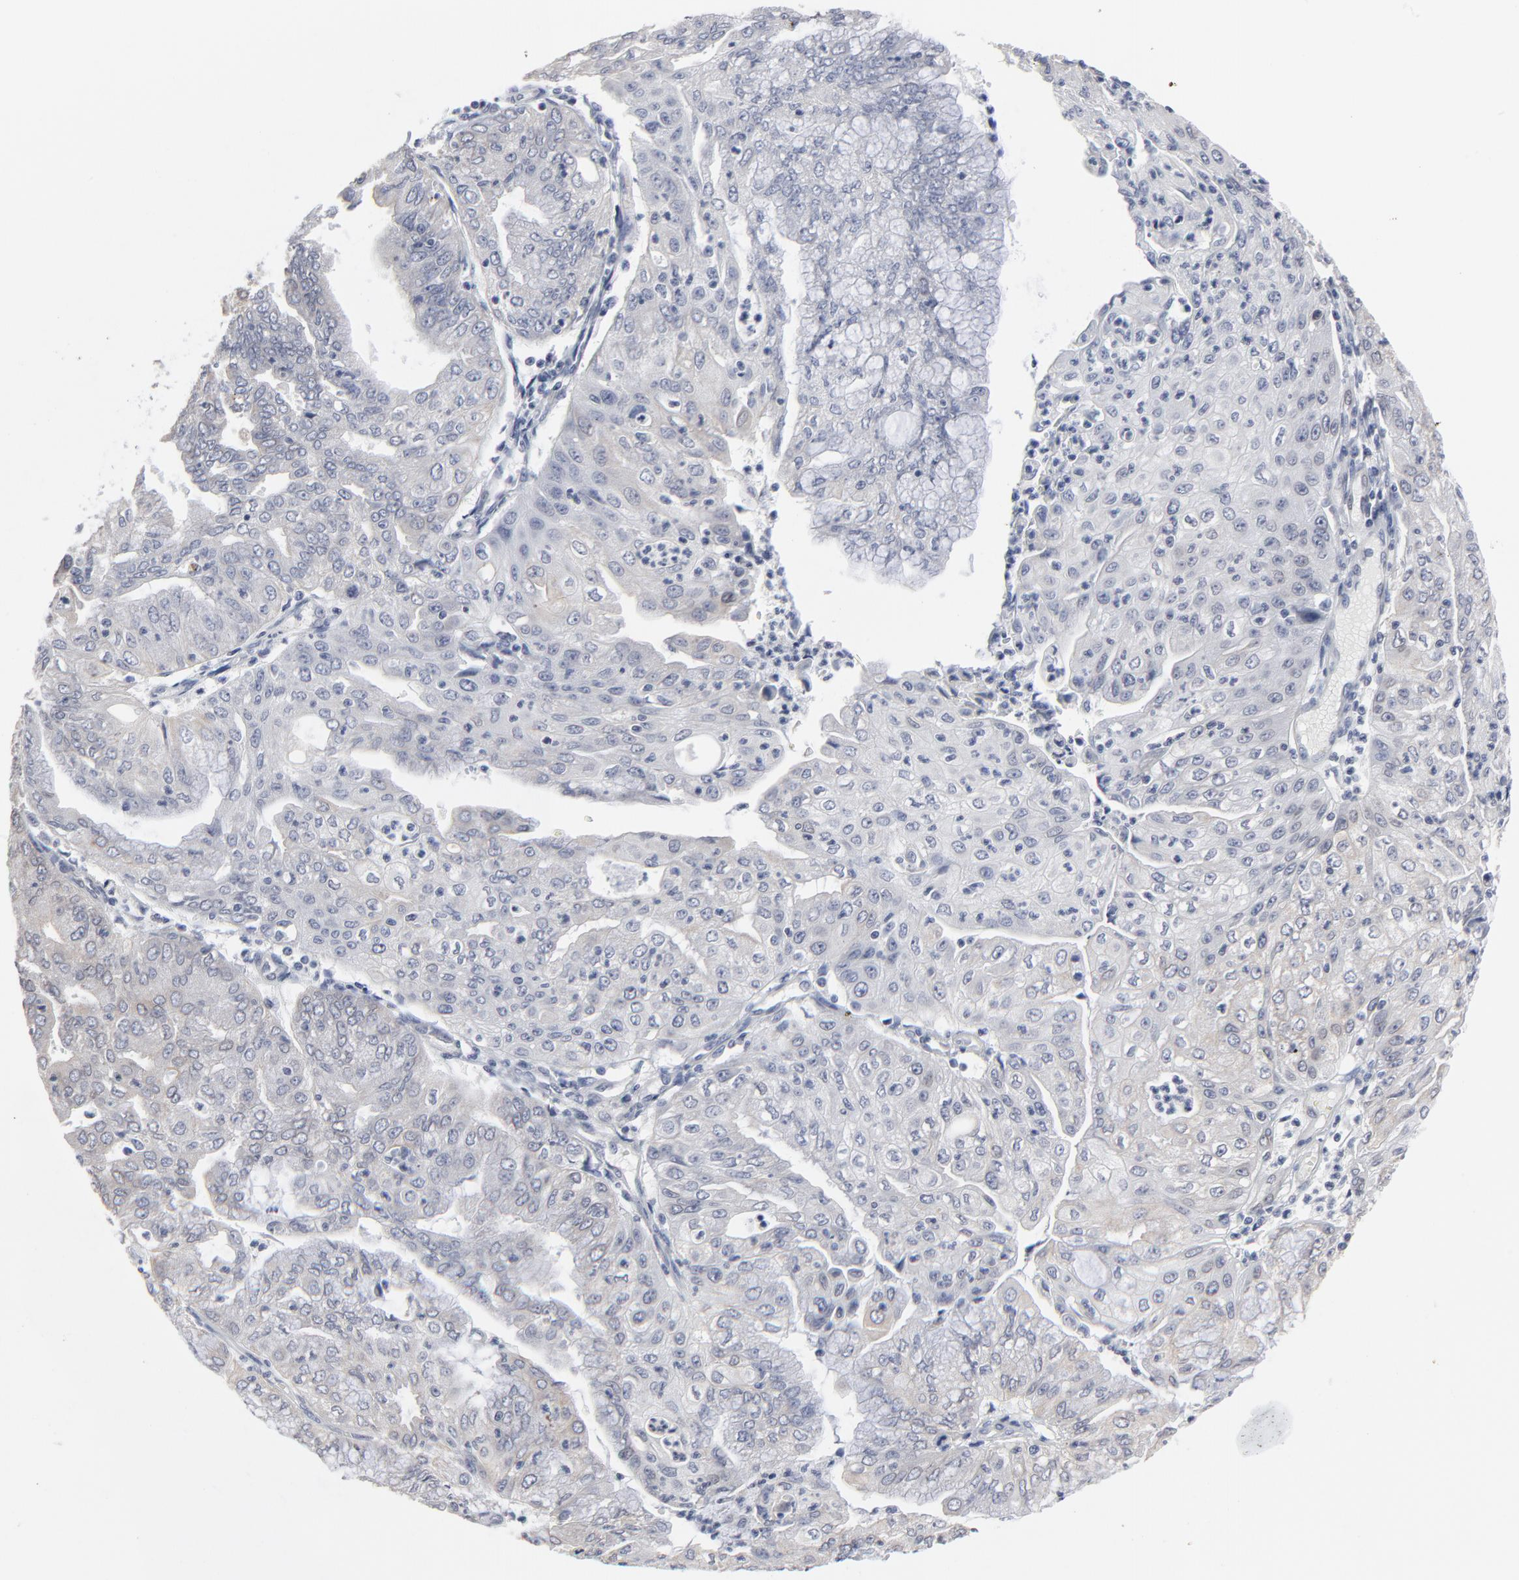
{"staining": {"intensity": "moderate", "quantity": ">75%", "location": "cytoplasmic/membranous,nuclear"}, "tissue": "endometrial cancer", "cell_type": "Tumor cells", "image_type": "cancer", "snomed": [{"axis": "morphology", "description": "Adenocarcinoma, NOS"}, {"axis": "topography", "description": "Endometrium"}], "caption": "Protein staining of endometrial adenocarcinoma tissue reveals moderate cytoplasmic/membranous and nuclear staining in approximately >75% of tumor cells. (DAB = brown stain, brightfield microscopy at high magnification).", "gene": "SYNE2", "patient": {"sex": "female", "age": 79}}